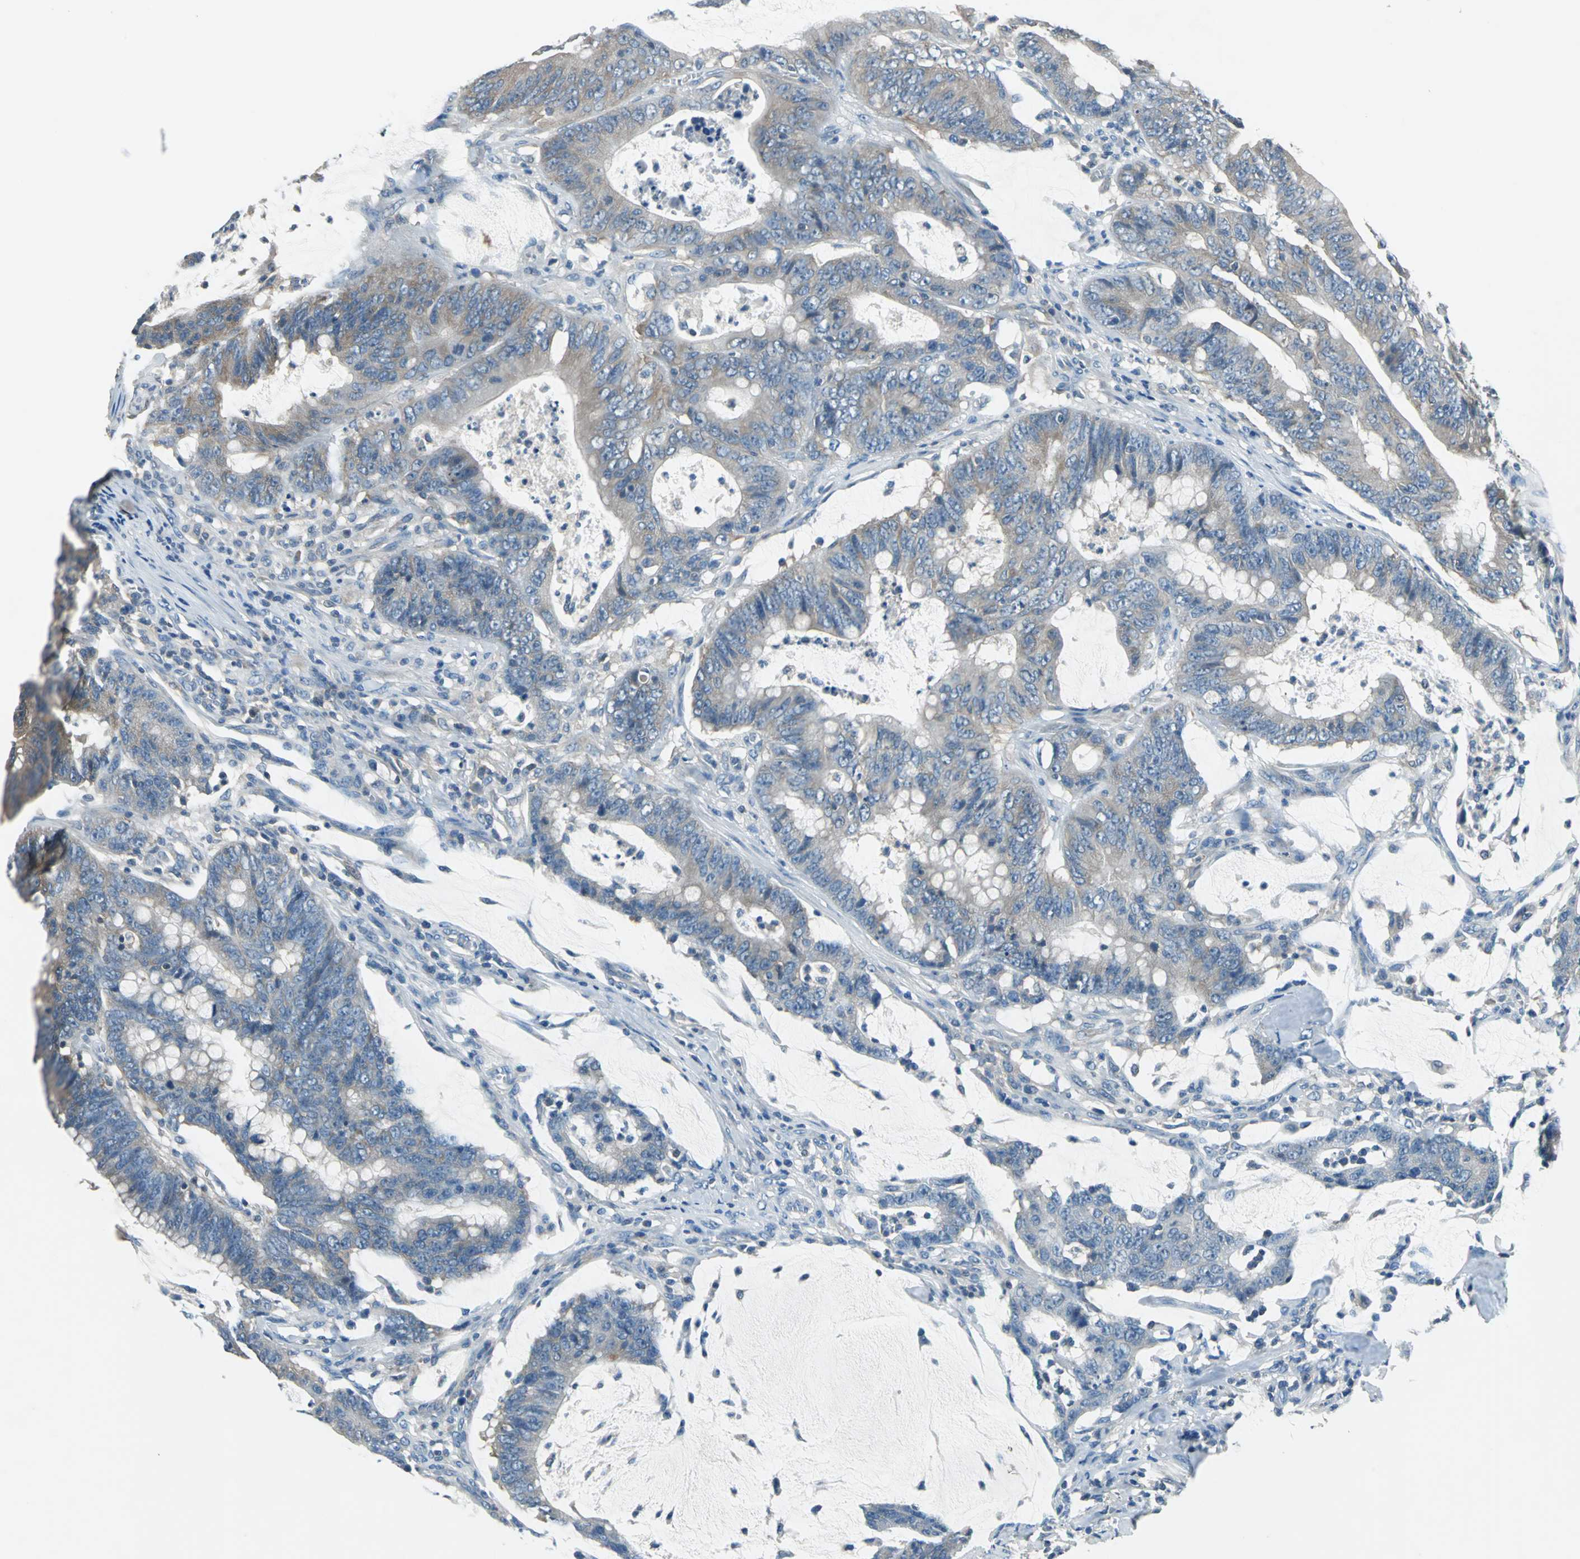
{"staining": {"intensity": "weak", "quantity": "<25%", "location": "cytoplasmic/membranous"}, "tissue": "colorectal cancer", "cell_type": "Tumor cells", "image_type": "cancer", "snomed": [{"axis": "morphology", "description": "Adenocarcinoma, NOS"}, {"axis": "topography", "description": "Colon"}], "caption": "There is no significant expression in tumor cells of adenocarcinoma (colorectal).", "gene": "PRKCA", "patient": {"sex": "male", "age": 45}}